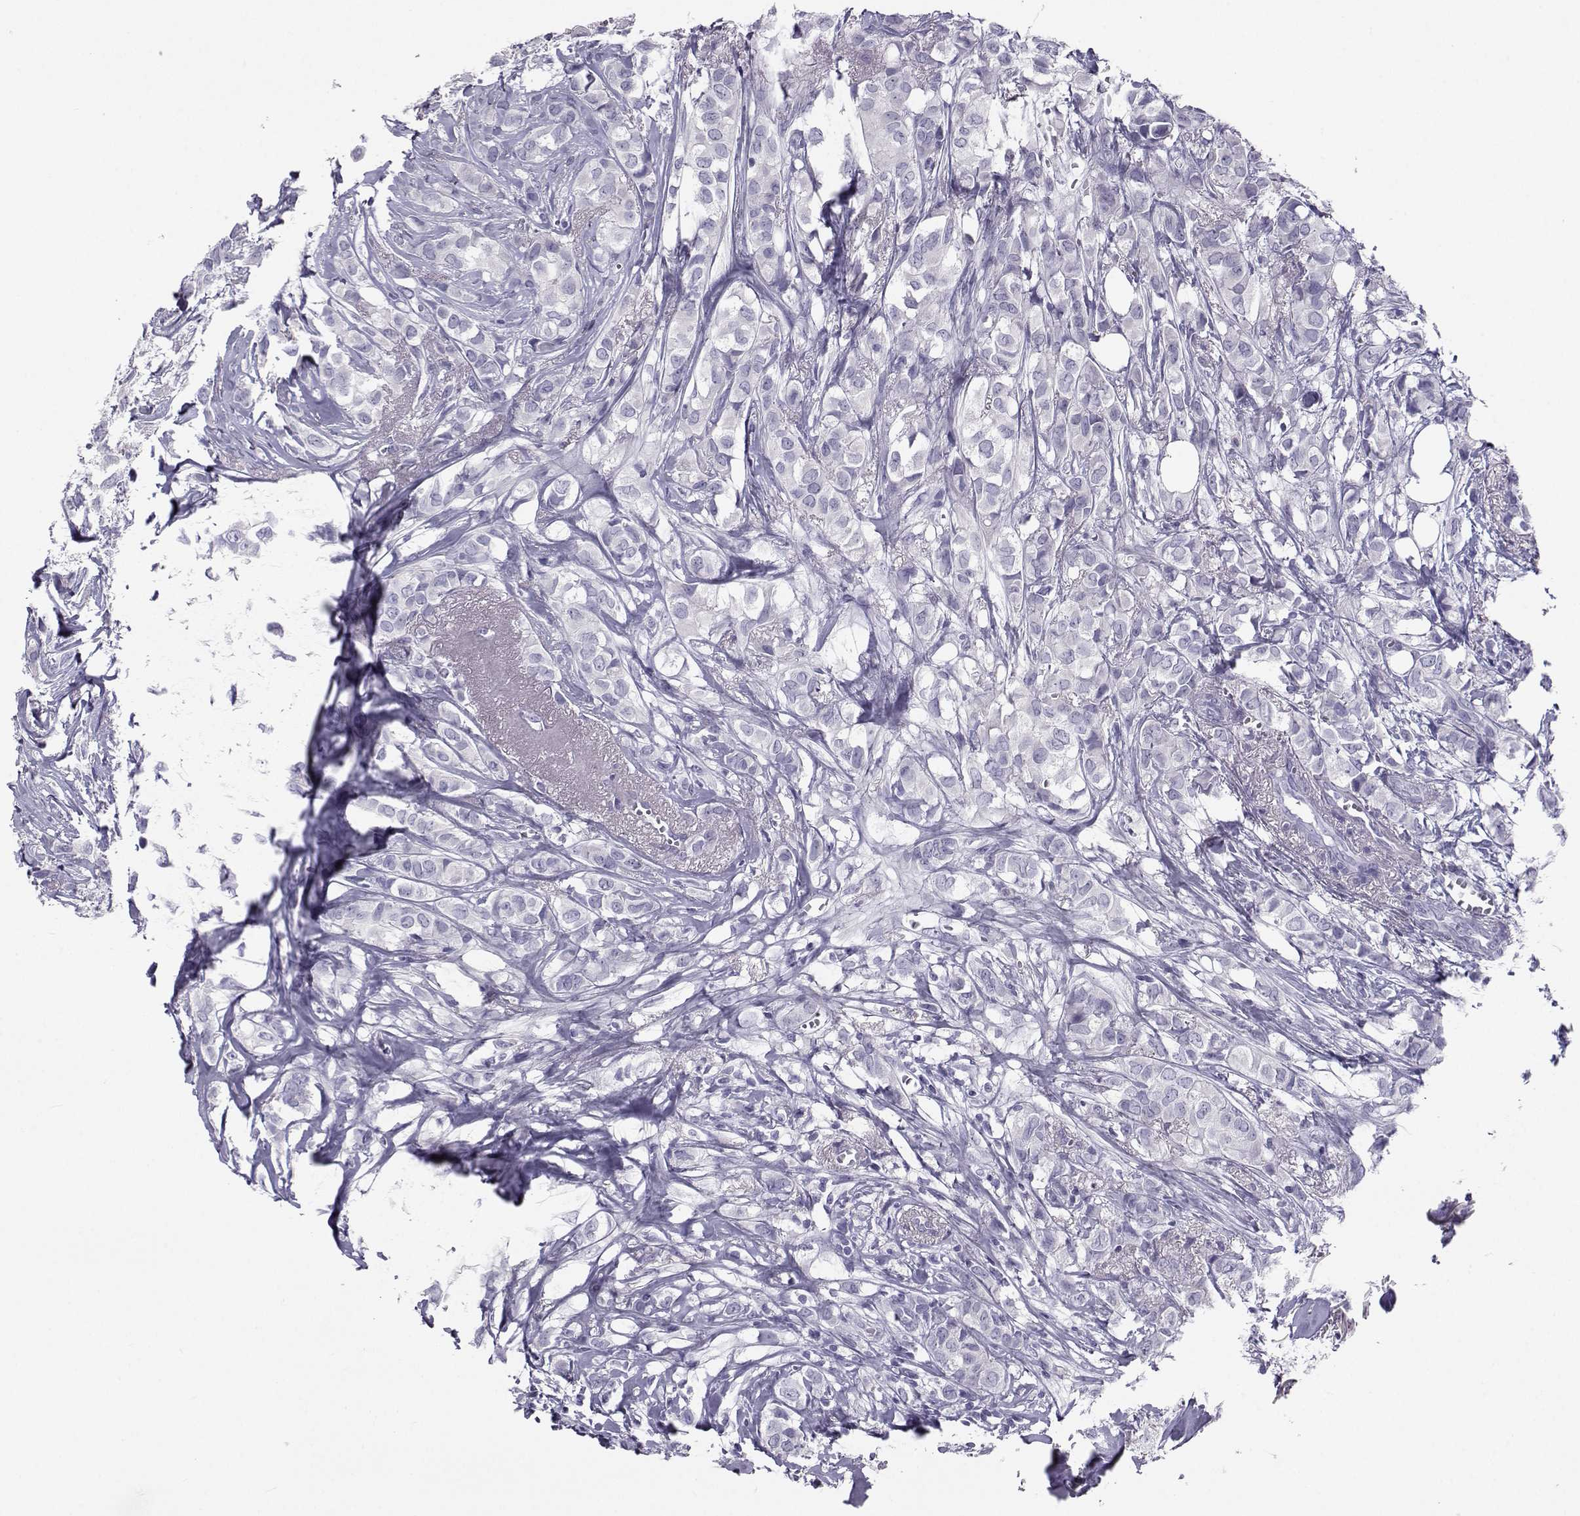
{"staining": {"intensity": "negative", "quantity": "none", "location": "none"}, "tissue": "breast cancer", "cell_type": "Tumor cells", "image_type": "cancer", "snomed": [{"axis": "morphology", "description": "Duct carcinoma"}, {"axis": "topography", "description": "Breast"}], "caption": "Tumor cells are negative for protein expression in human breast cancer.", "gene": "PCSK1N", "patient": {"sex": "female", "age": 85}}